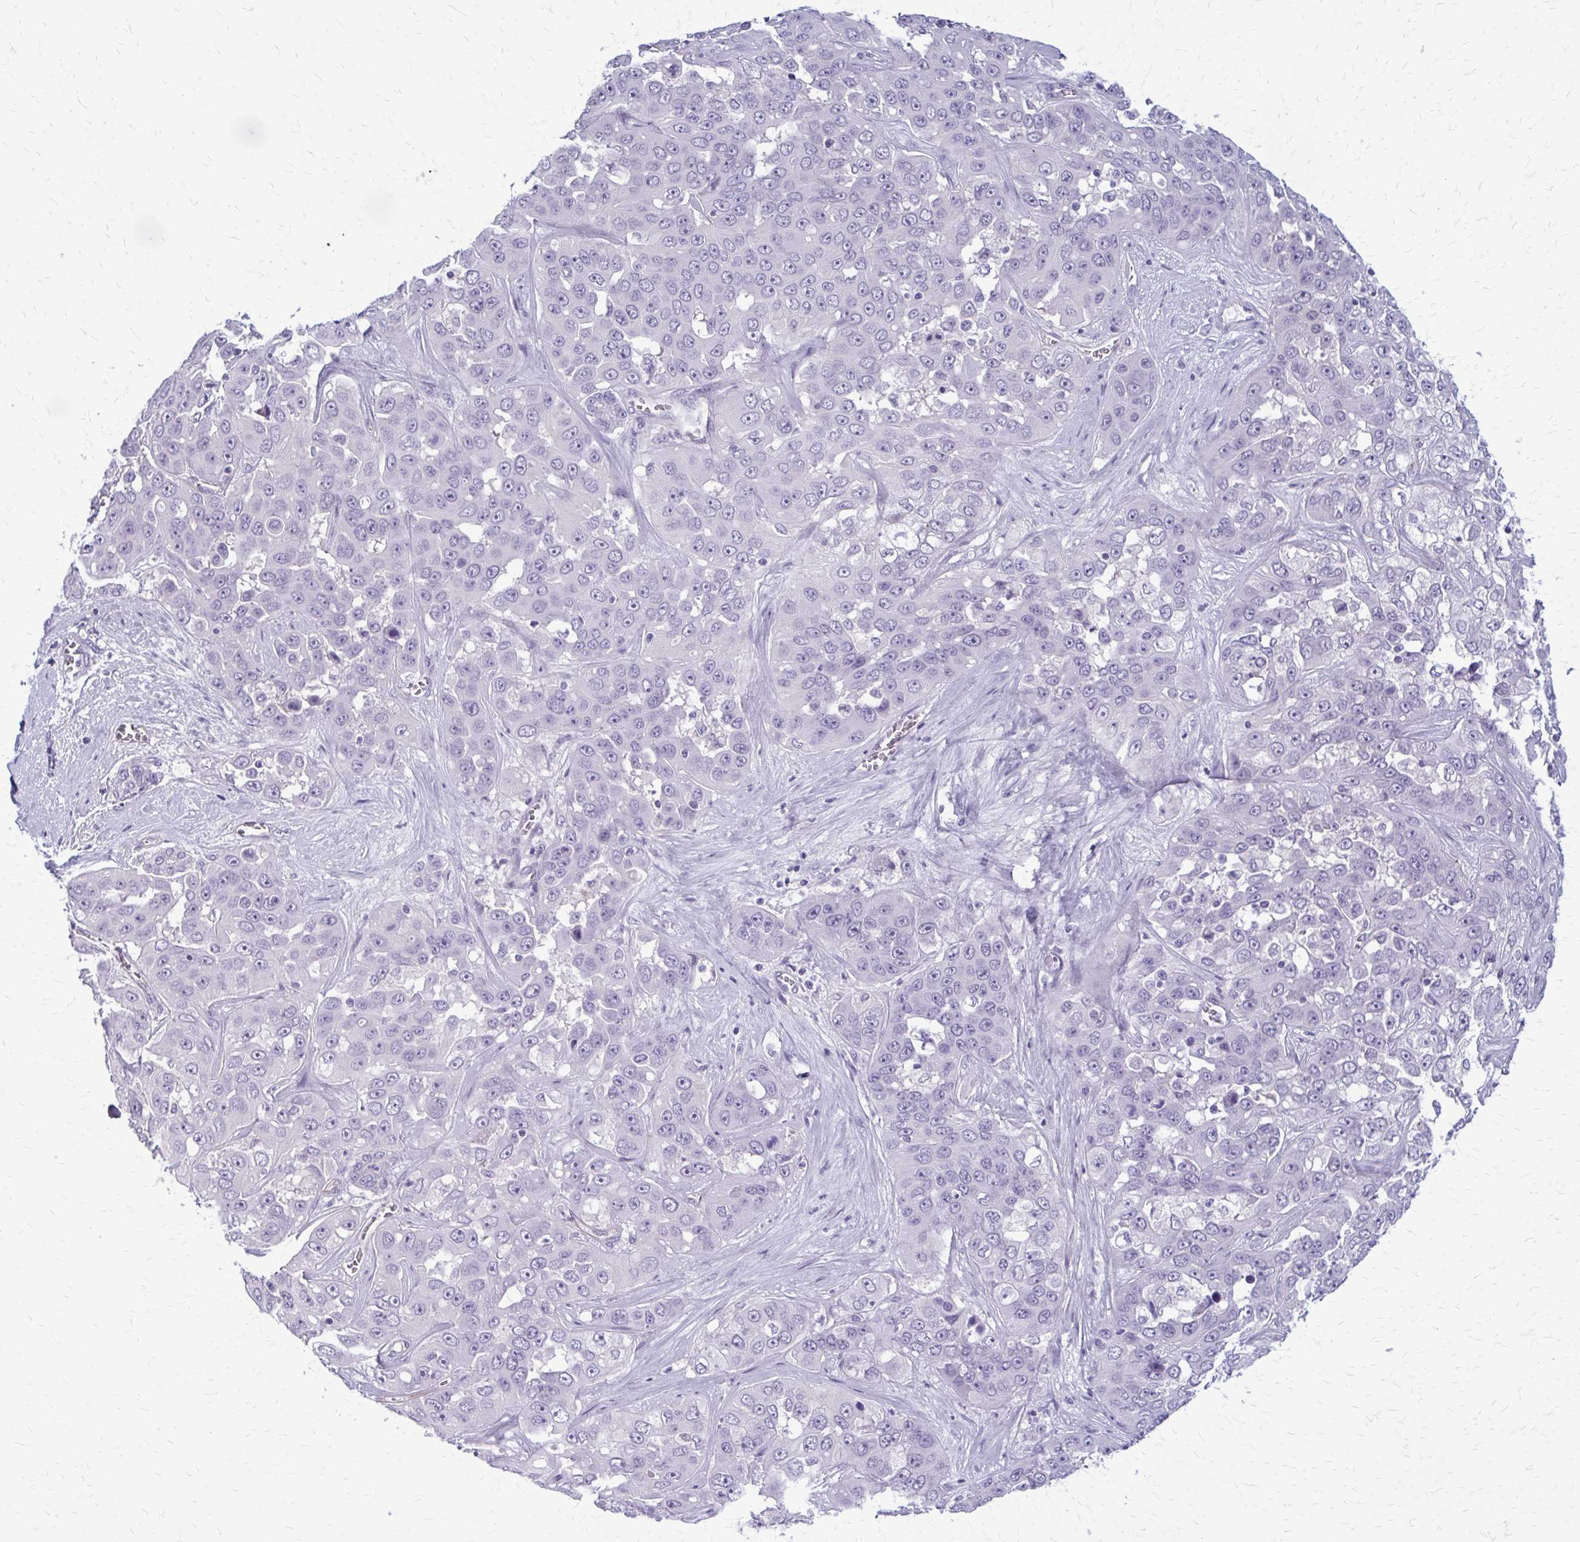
{"staining": {"intensity": "negative", "quantity": "none", "location": "none"}, "tissue": "liver cancer", "cell_type": "Tumor cells", "image_type": "cancer", "snomed": [{"axis": "morphology", "description": "Cholangiocarcinoma"}, {"axis": "topography", "description": "Liver"}], "caption": "DAB (3,3'-diaminobenzidine) immunohistochemical staining of human liver cholangiocarcinoma shows no significant staining in tumor cells. (DAB immunohistochemistry (IHC) visualized using brightfield microscopy, high magnification).", "gene": "CASQ2", "patient": {"sex": "female", "age": 52}}